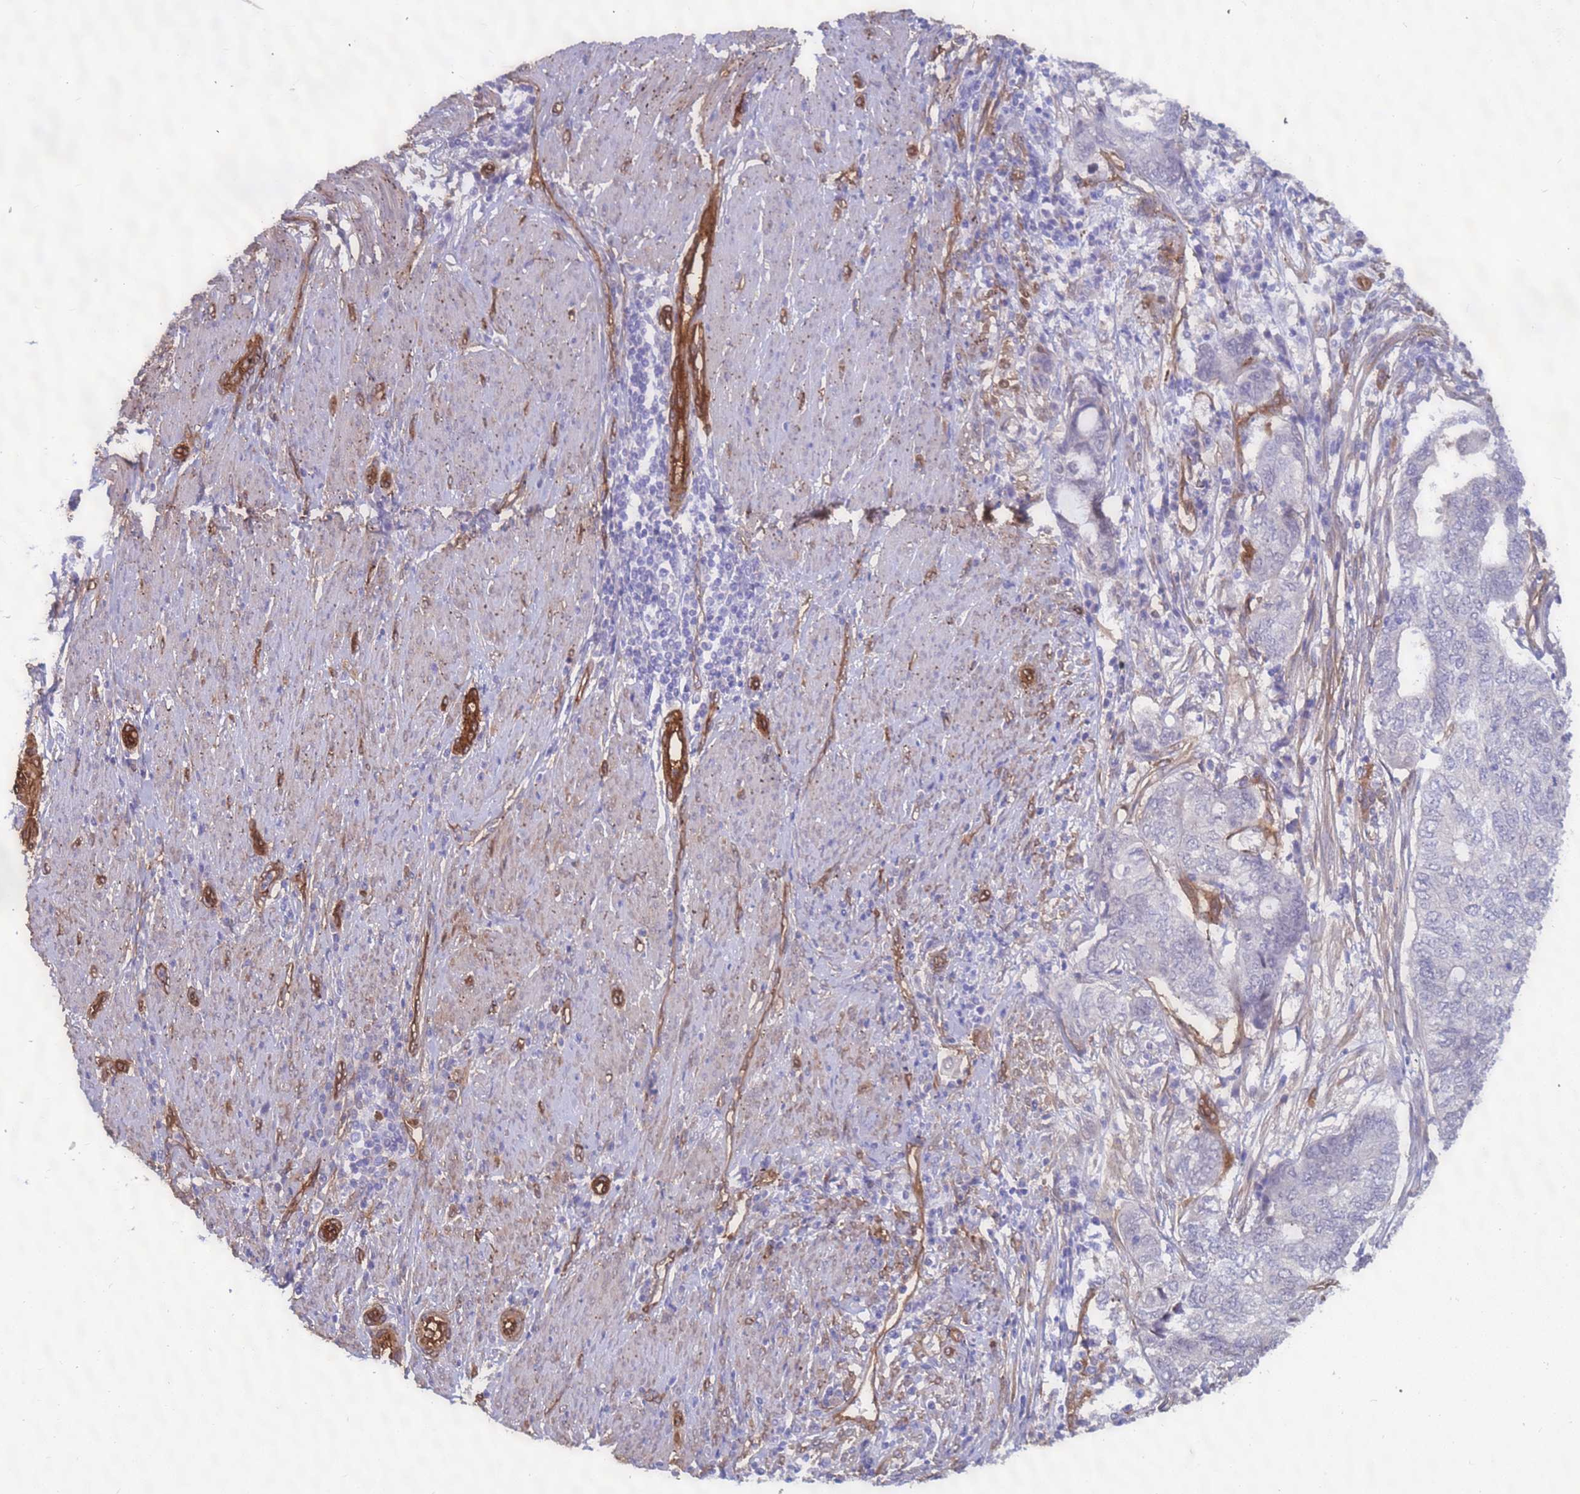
{"staining": {"intensity": "negative", "quantity": "none", "location": "none"}, "tissue": "endometrial cancer", "cell_type": "Tumor cells", "image_type": "cancer", "snomed": [{"axis": "morphology", "description": "Adenocarcinoma, NOS"}, {"axis": "topography", "description": "Uterus"}, {"axis": "topography", "description": "Endometrium"}], "caption": "High magnification brightfield microscopy of endometrial cancer stained with DAB (brown) and counterstained with hematoxylin (blue): tumor cells show no significant staining.", "gene": "EHD2", "patient": {"sex": "female", "age": 70}}